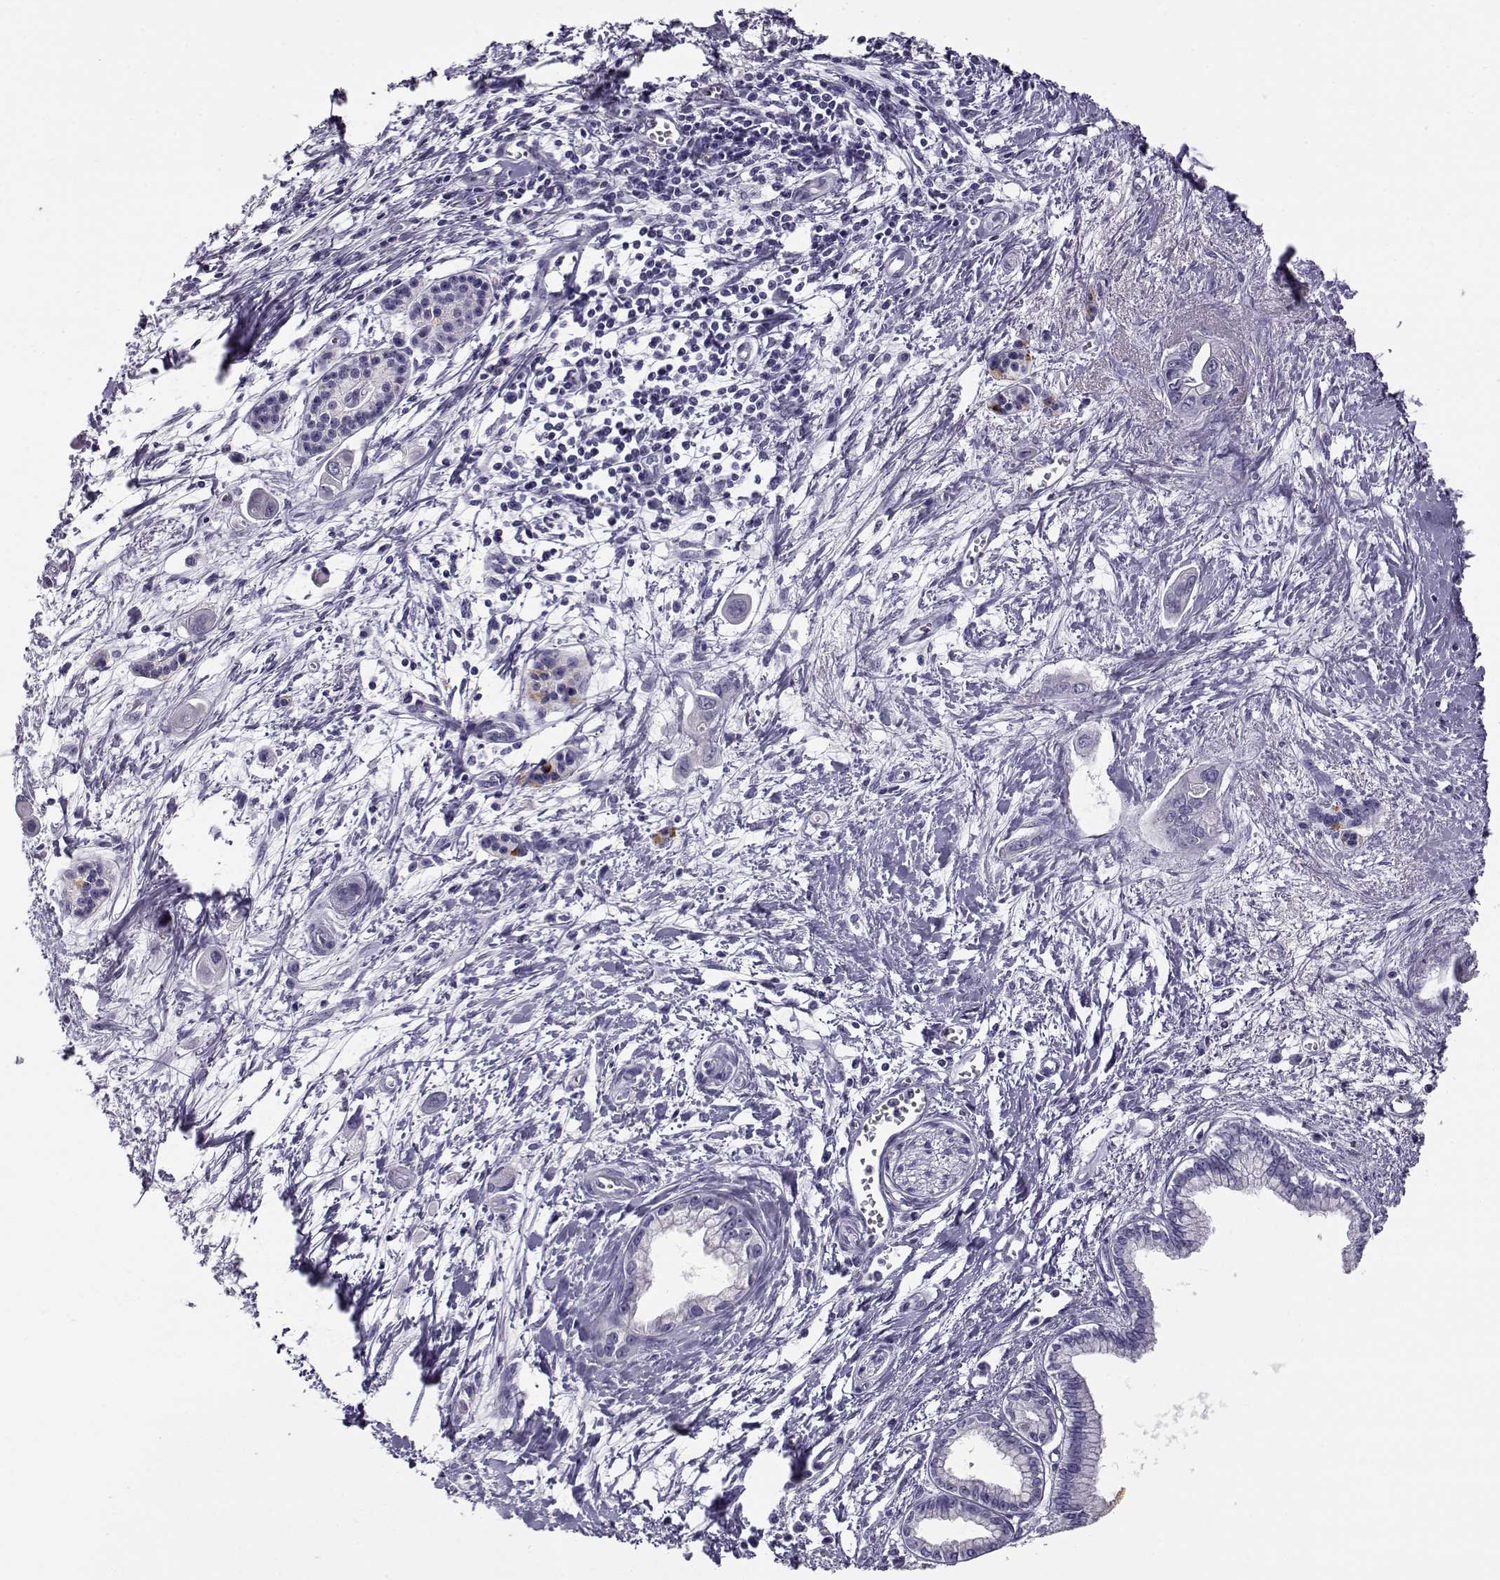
{"staining": {"intensity": "negative", "quantity": "none", "location": "none"}, "tissue": "pancreatic cancer", "cell_type": "Tumor cells", "image_type": "cancer", "snomed": [{"axis": "morphology", "description": "Adenocarcinoma, NOS"}, {"axis": "topography", "description": "Pancreas"}], "caption": "IHC histopathology image of neoplastic tissue: pancreatic adenocarcinoma stained with DAB (3,3'-diaminobenzidine) shows no significant protein staining in tumor cells.", "gene": "RHOXF2", "patient": {"sex": "male", "age": 60}}